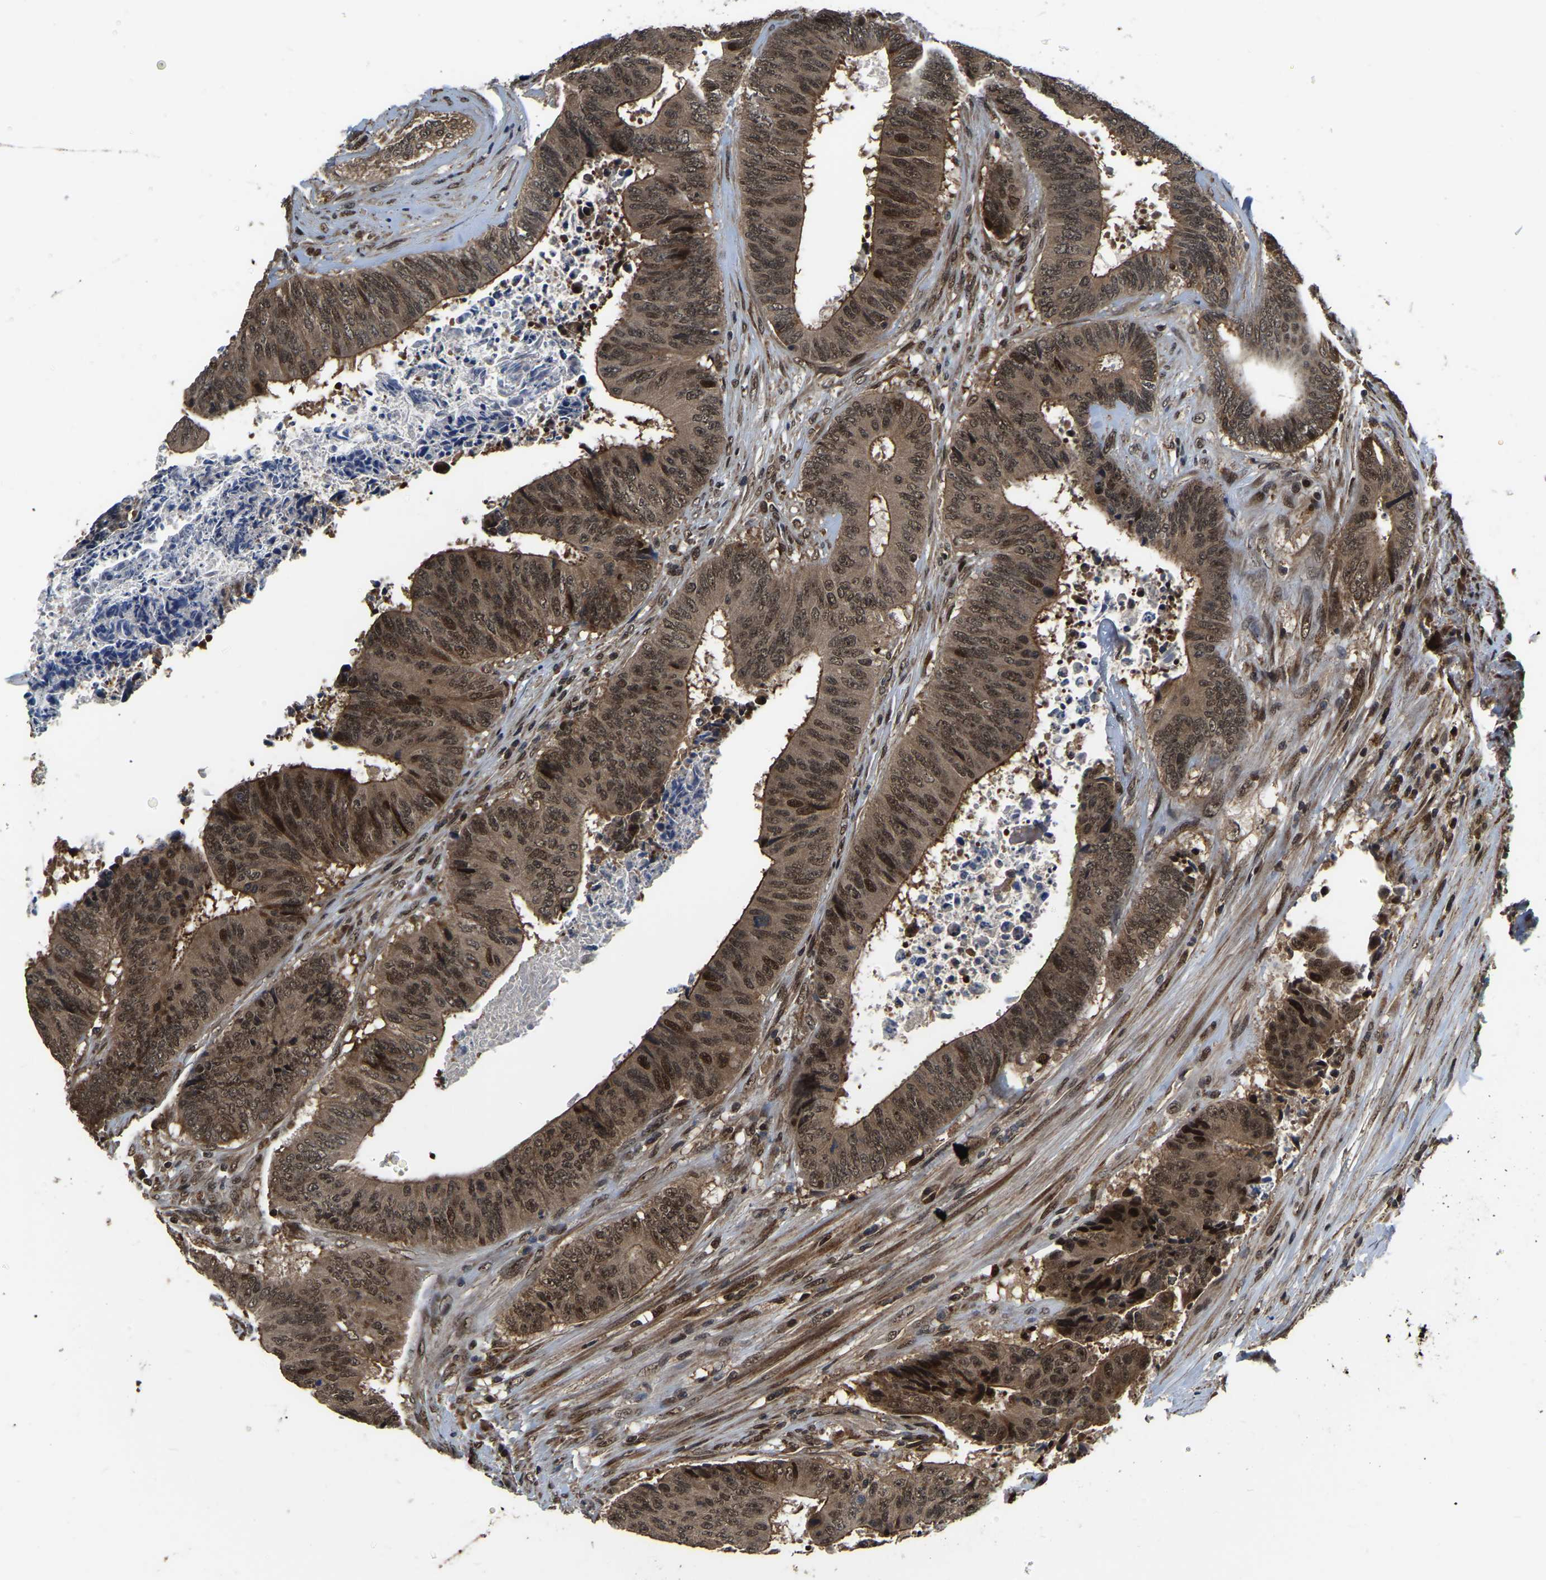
{"staining": {"intensity": "moderate", "quantity": ">75%", "location": "cytoplasmic/membranous,nuclear"}, "tissue": "colorectal cancer", "cell_type": "Tumor cells", "image_type": "cancer", "snomed": [{"axis": "morphology", "description": "Adenocarcinoma, NOS"}, {"axis": "topography", "description": "Rectum"}], "caption": "About >75% of tumor cells in human colorectal adenocarcinoma demonstrate moderate cytoplasmic/membranous and nuclear protein staining as visualized by brown immunohistochemical staining.", "gene": "CIAO1", "patient": {"sex": "male", "age": 72}}